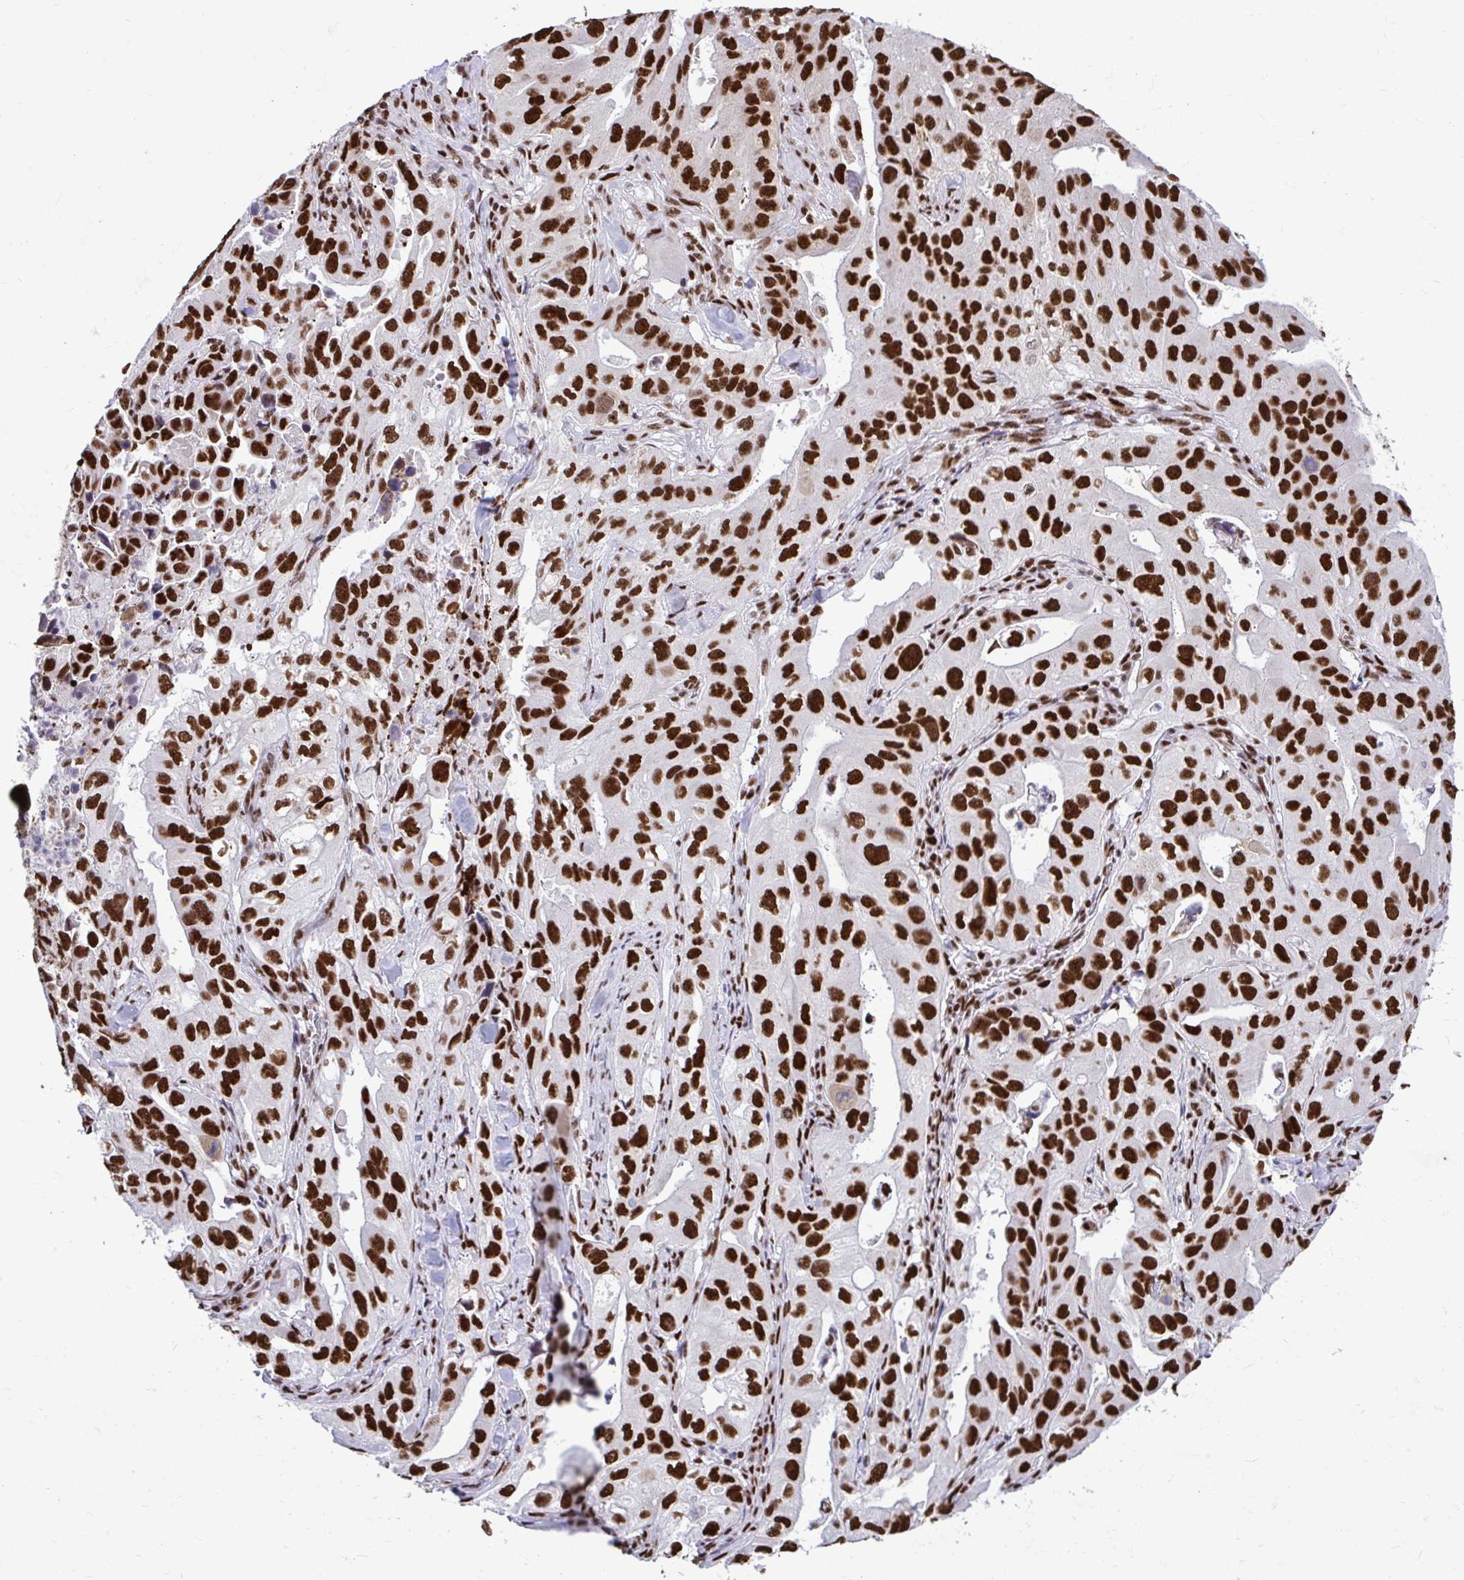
{"staining": {"intensity": "strong", "quantity": ">75%", "location": "nuclear"}, "tissue": "lung cancer", "cell_type": "Tumor cells", "image_type": "cancer", "snomed": [{"axis": "morphology", "description": "Adenocarcinoma, NOS"}, {"axis": "topography", "description": "Lung"}], "caption": "A high amount of strong nuclear expression is appreciated in approximately >75% of tumor cells in adenocarcinoma (lung) tissue.", "gene": "SLC35C2", "patient": {"sex": "male", "age": 48}}